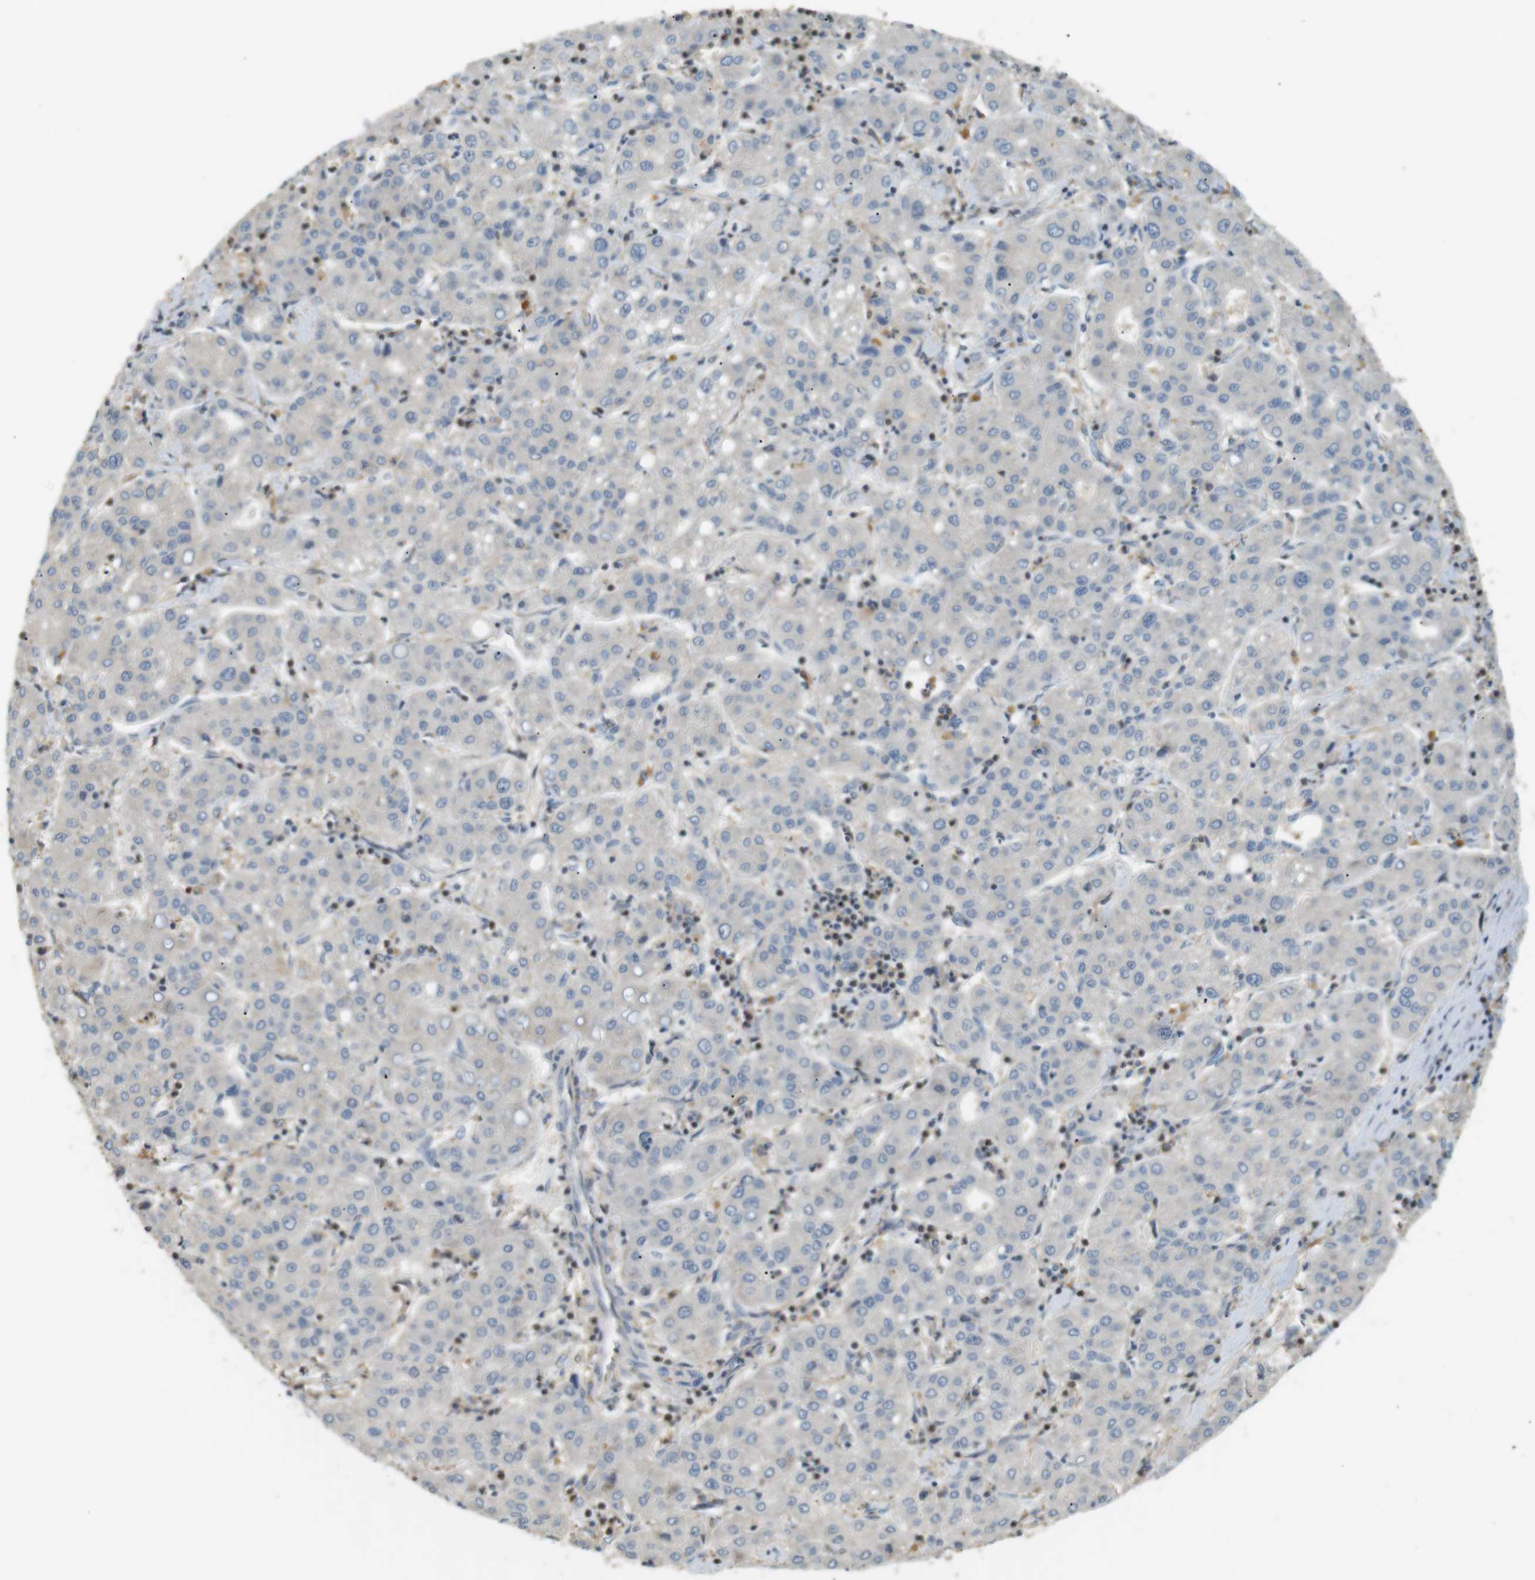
{"staining": {"intensity": "weak", "quantity": "<25%", "location": "cytoplasmic/membranous"}, "tissue": "liver cancer", "cell_type": "Tumor cells", "image_type": "cancer", "snomed": [{"axis": "morphology", "description": "Carcinoma, Hepatocellular, NOS"}, {"axis": "topography", "description": "Liver"}], "caption": "Liver cancer was stained to show a protein in brown. There is no significant expression in tumor cells.", "gene": "P2RY1", "patient": {"sex": "male", "age": 65}}